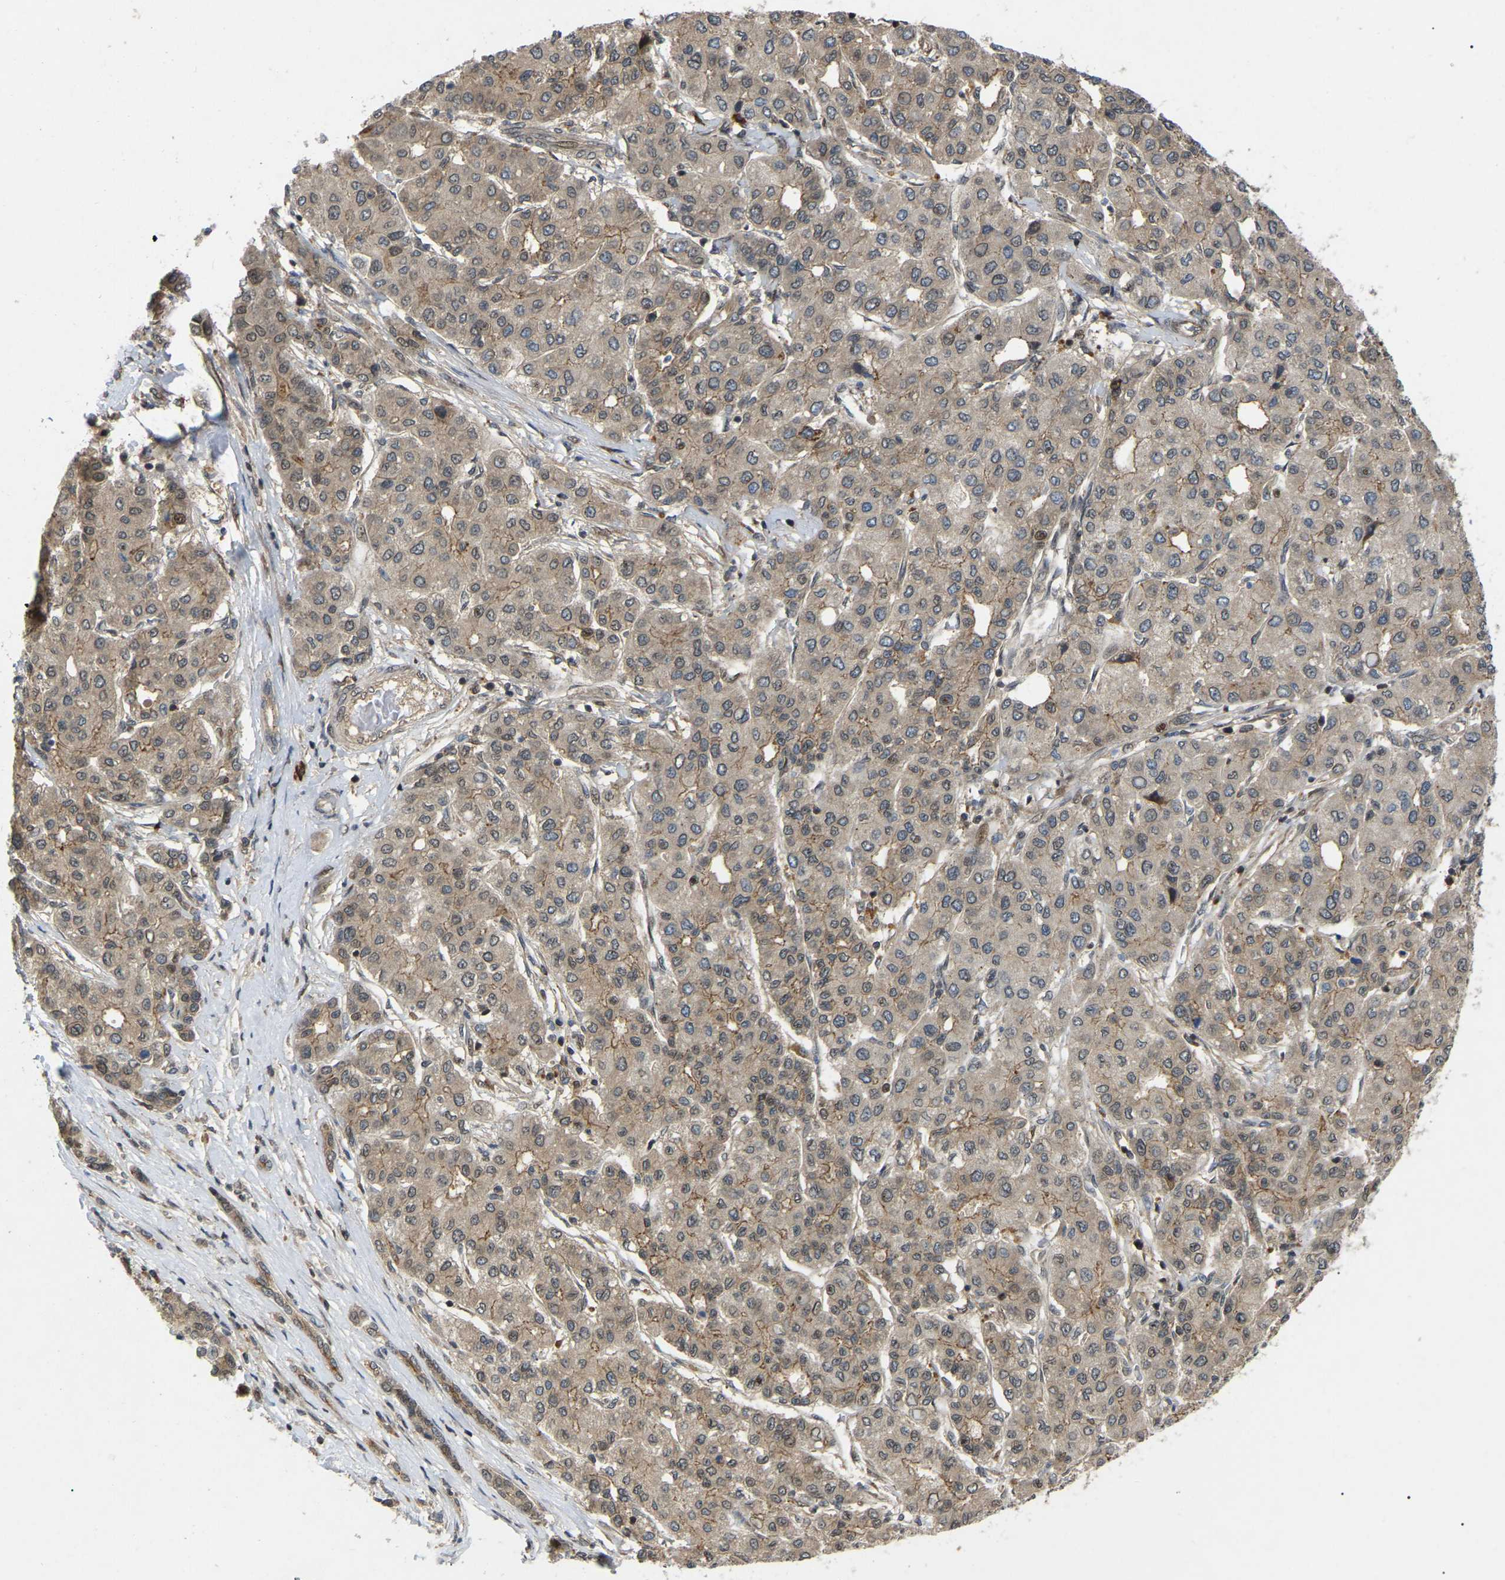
{"staining": {"intensity": "weak", "quantity": ">75%", "location": "cytoplasmic/membranous,nuclear"}, "tissue": "liver cancer", "cell_type": "Tumor cells", "image_type": "cancer", "snomed": [{"axis": "morphology", "description": "Carcinoma, Hepatocellular, NOS"}, {"axis": "topography", "description": "Liver"}], "caption": "High-power microscopy captured an immunohistochemistry (IHC) image of hepatocellular carcinoma (liver), revealing weak cytoplasmic/membranous and nuclear positivity in about >75% of tumor cells.", "gene": "KIAA1549", "patient": {"sex": "male", "age": 65}}